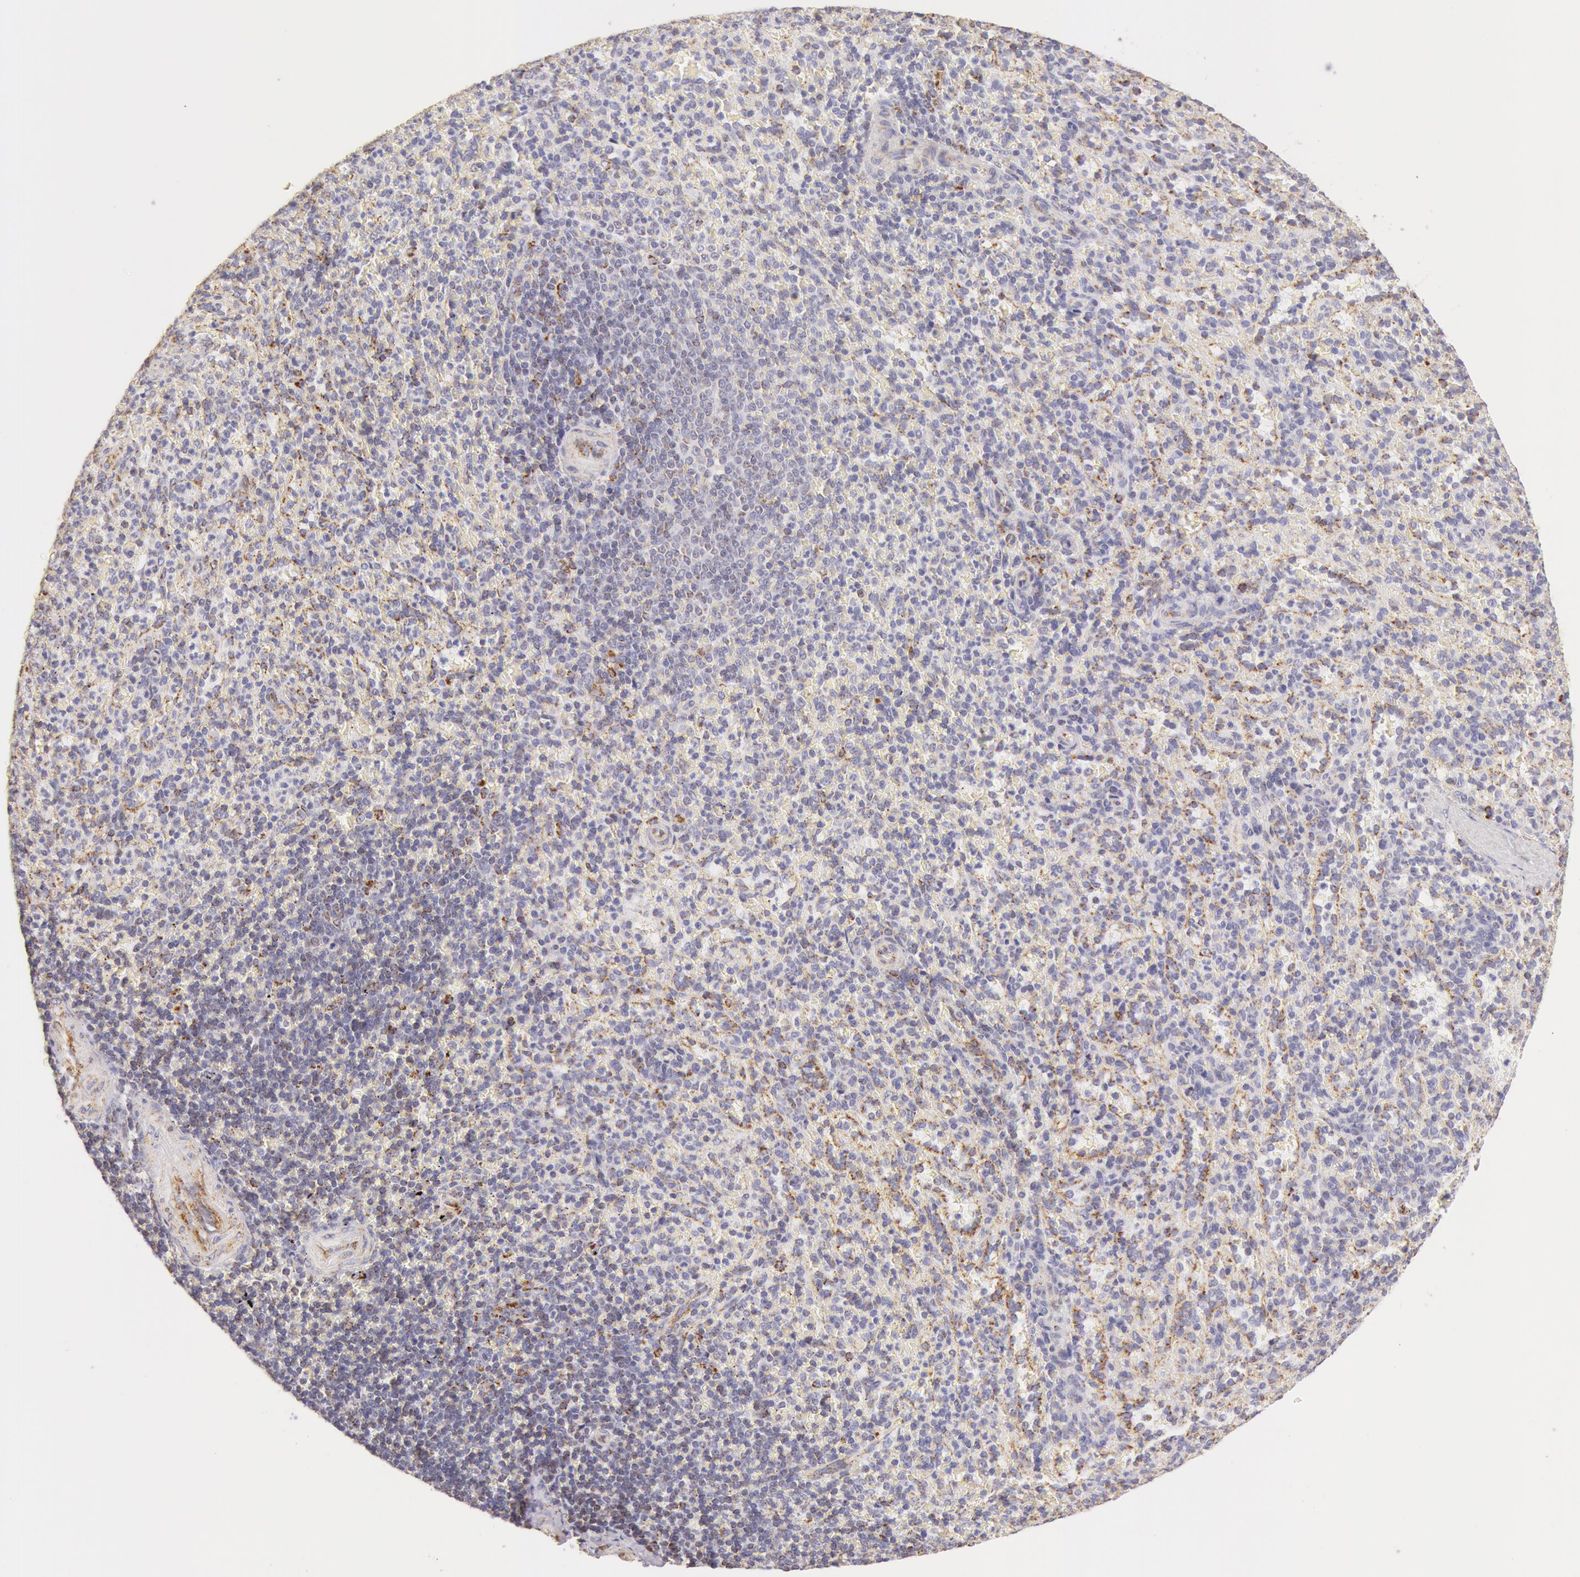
{"staining": {"intensity": "weak", "quantity": "<25%", "location": "cytoplasmic/membranous"}, "tissue": "spleen", "cell_type": "Cells in red pulp", "image_type": "normal", "snomed": [{"axis": "morphology", "description": "Normal tissue, NOS"}, {"axis": "topography", "description": "Spleen"}], "caption": "Cells in red pulp are negative for brown protein staining in benign spleen. The staining was performed using DAB to visualize the protein expression in brown, while the nuclei were stained in blue with hematoxylin (Magnification: 20x).", "gene": "ATP5F1B", "patient": {"sex": "female", "age": 21}}